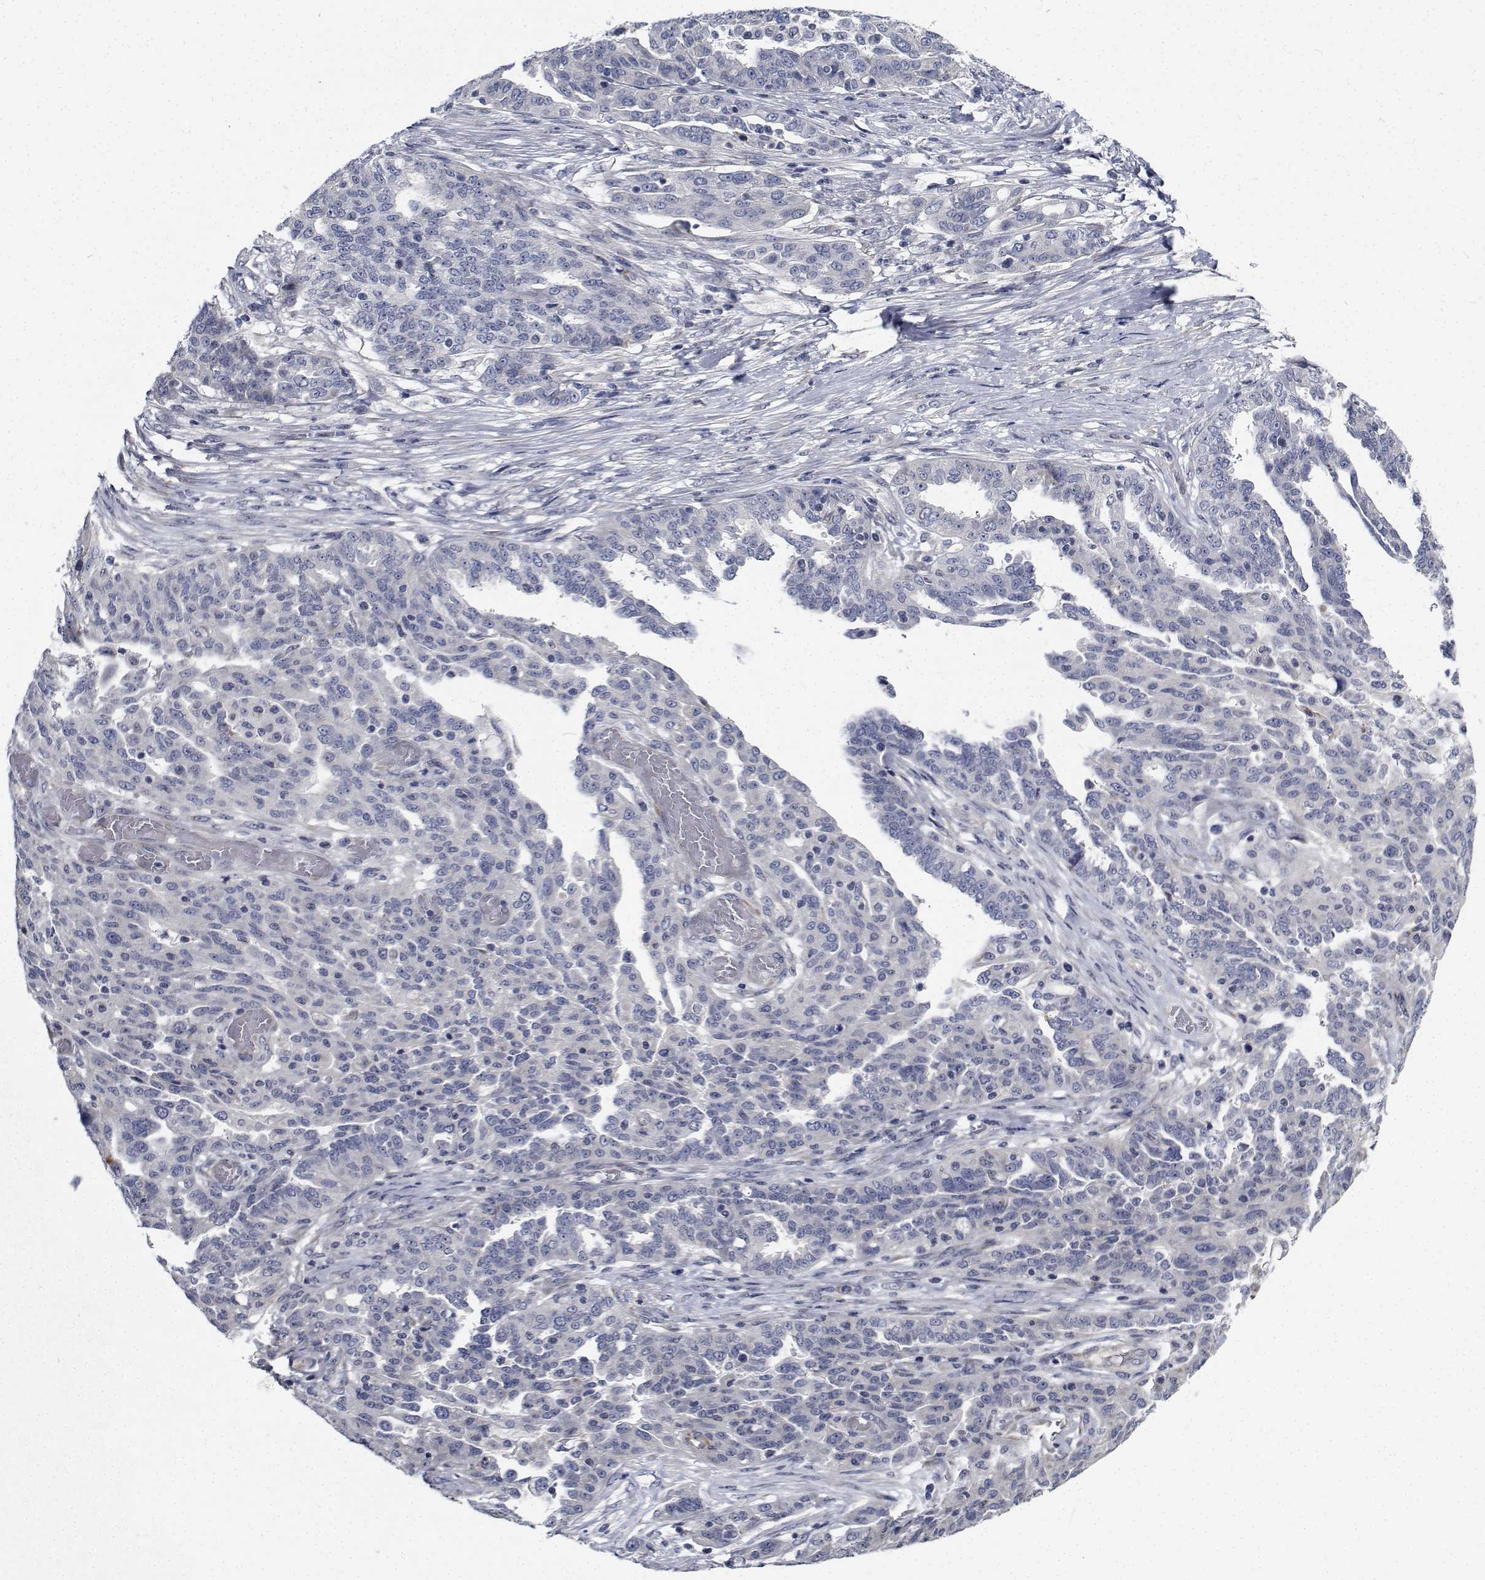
{"staining": {"intensity": "negative", "quantity": "none", "location": "none"}, "tissue": "ovarian cancer", "cell_type": "Tumor cells", "image_type": "cancer", "snomed": [{"axis": "morphology", "description": "Cystadenocarcinoma, serous, NOS"}, {"axis": "topography", "description": "Ovary"}], "caption": "DAB immunohistochemical staining of serous cystadenocarcinoma (ovarian) shows no significant expression in tumor cells. (DAB (3,3'-diaminobenzidine) IHC with hematoxylin counter stain).", "gene": "TTBK1", "patient": {"sex": "female", "age": 67}}